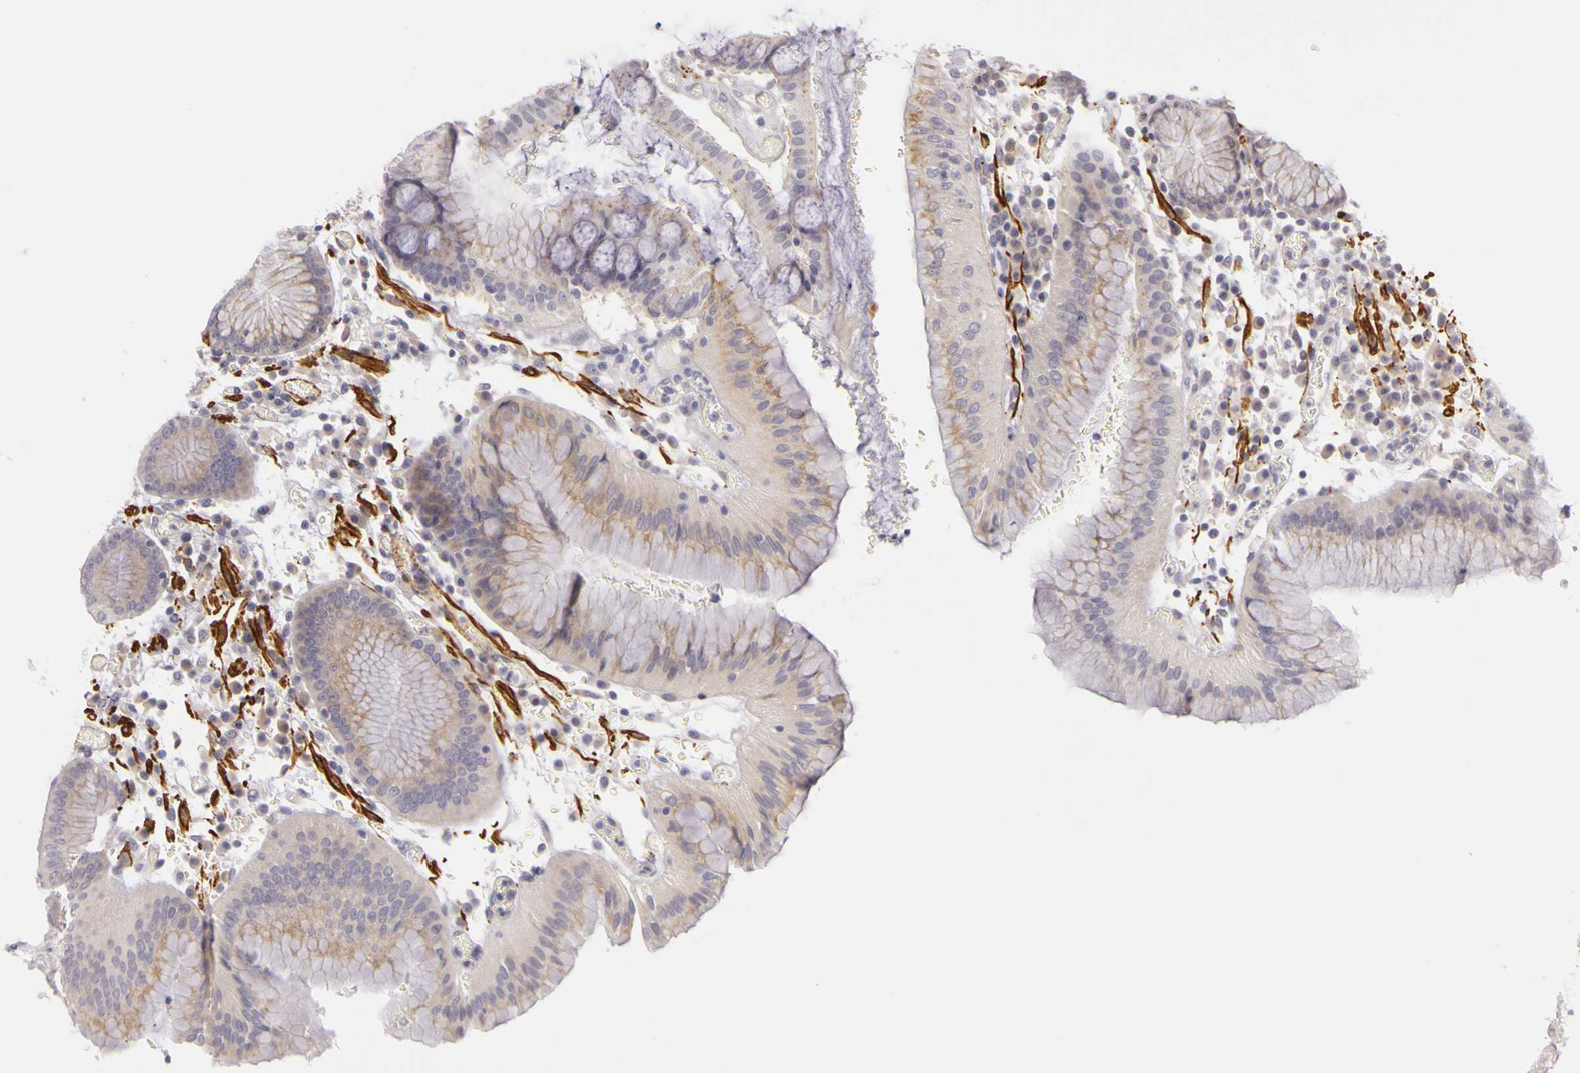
{"staining": {"intensity": "weak", "quantity": ">75%", "location": "cytoplasmic/membranous"}, "tissue": "stomach", "cell_type": "Glandular cells", "image_type": "normal", "snomed": [{"axis": "morphology", "description": "Normal tissue, NOS"}, {"axis": "topography", "description": "Stomach, lower"}], "caption": "Glandular cells reveal low levels of weak cytoplasmic/membranous staining in approximately >75% of cells in unremarkable human stomach.", "gene": "CNTN2", "patient": {"sex": "female", "age": 73}}